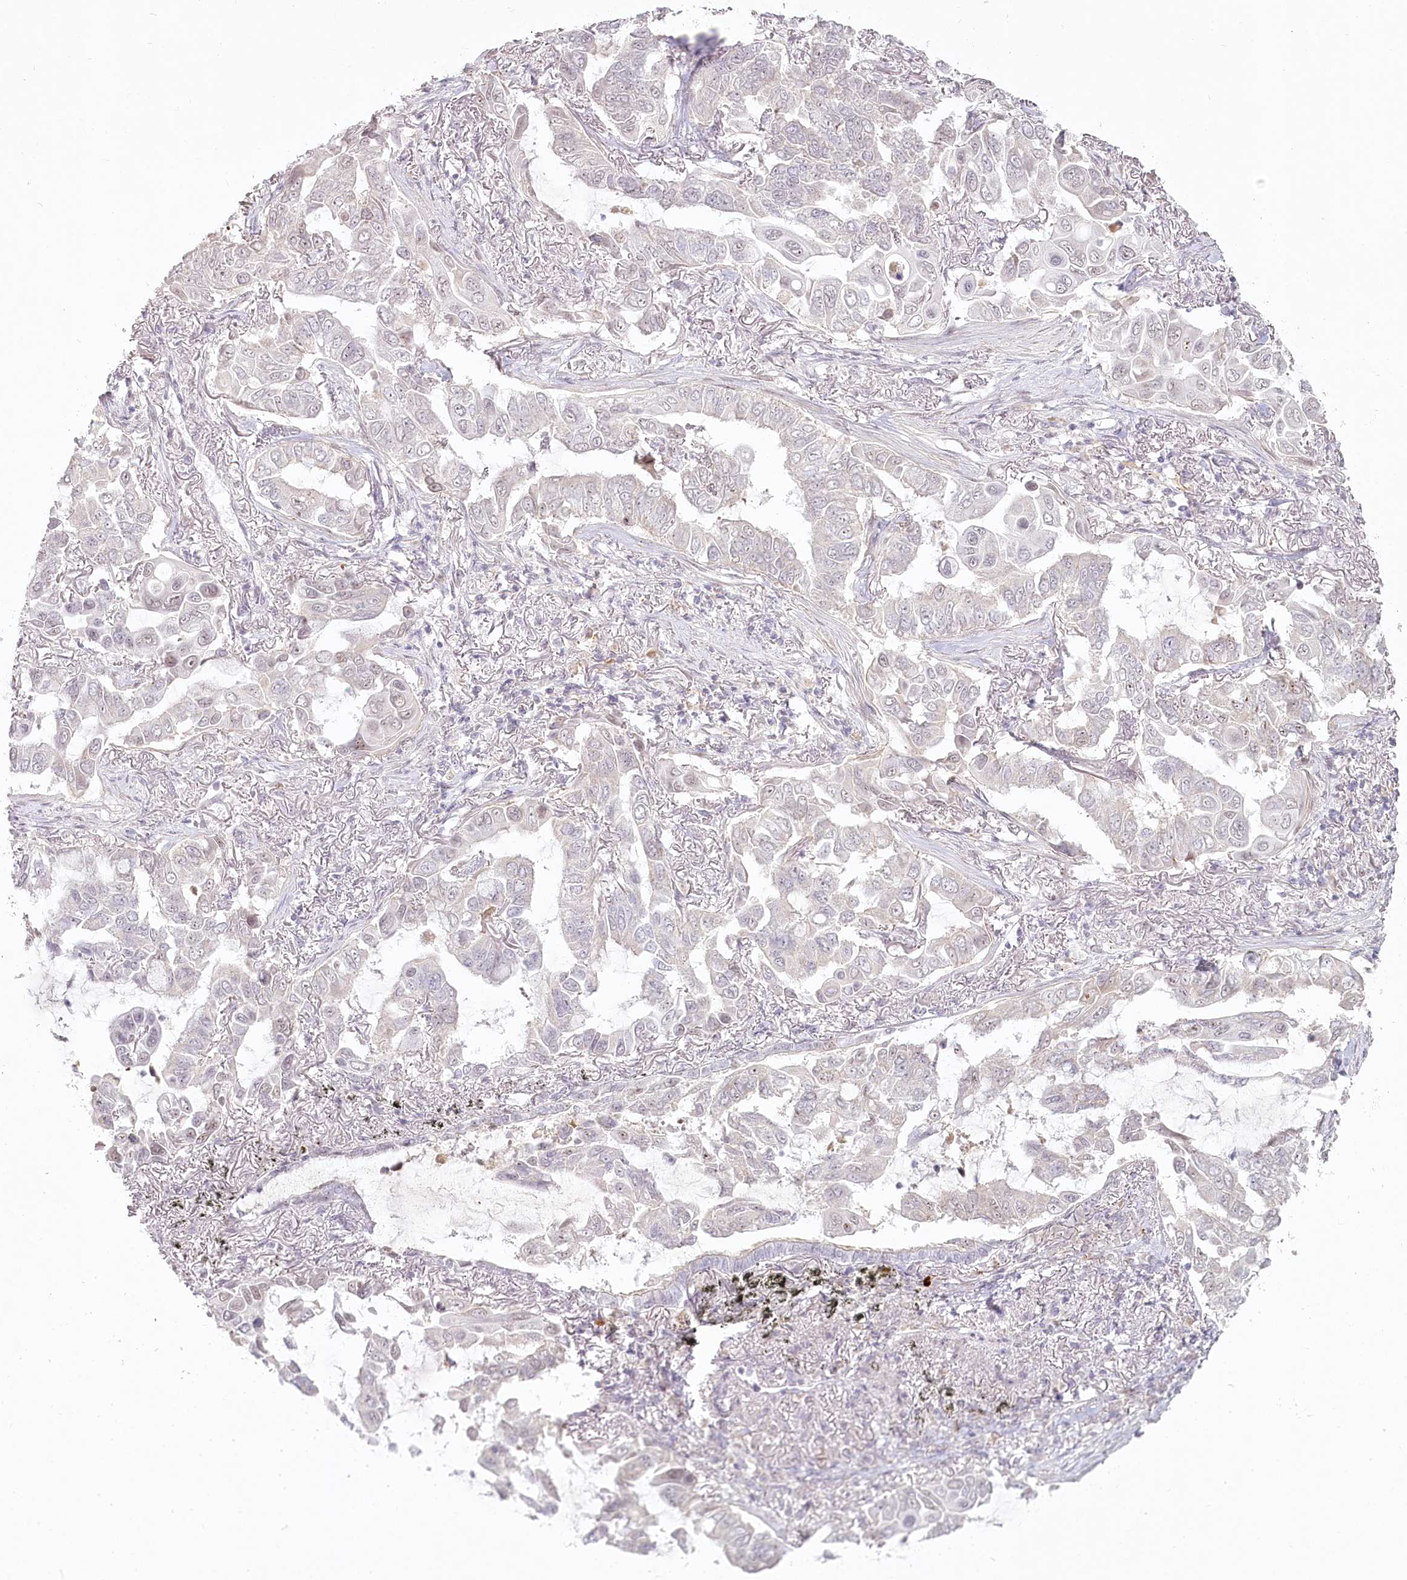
{"staining": {"intensity": "negative", "quantity": "none", "location": "none"}, "tissue": "lung cancer", "cell_type": "Tumor cells", "image_type": "cancer", "snomed": [{"axis": "morphology", "description": "Adenocarcinoma, NOS"}, {"axis": "topography", "description": "Lung"}], "caption": "Protein analysis of lung cancer (adenocarcinoma) exhibits no significant positivity in tumor cells.", "gene": "EXOSC7", "patient": {"sex": "male", "age": 64}}